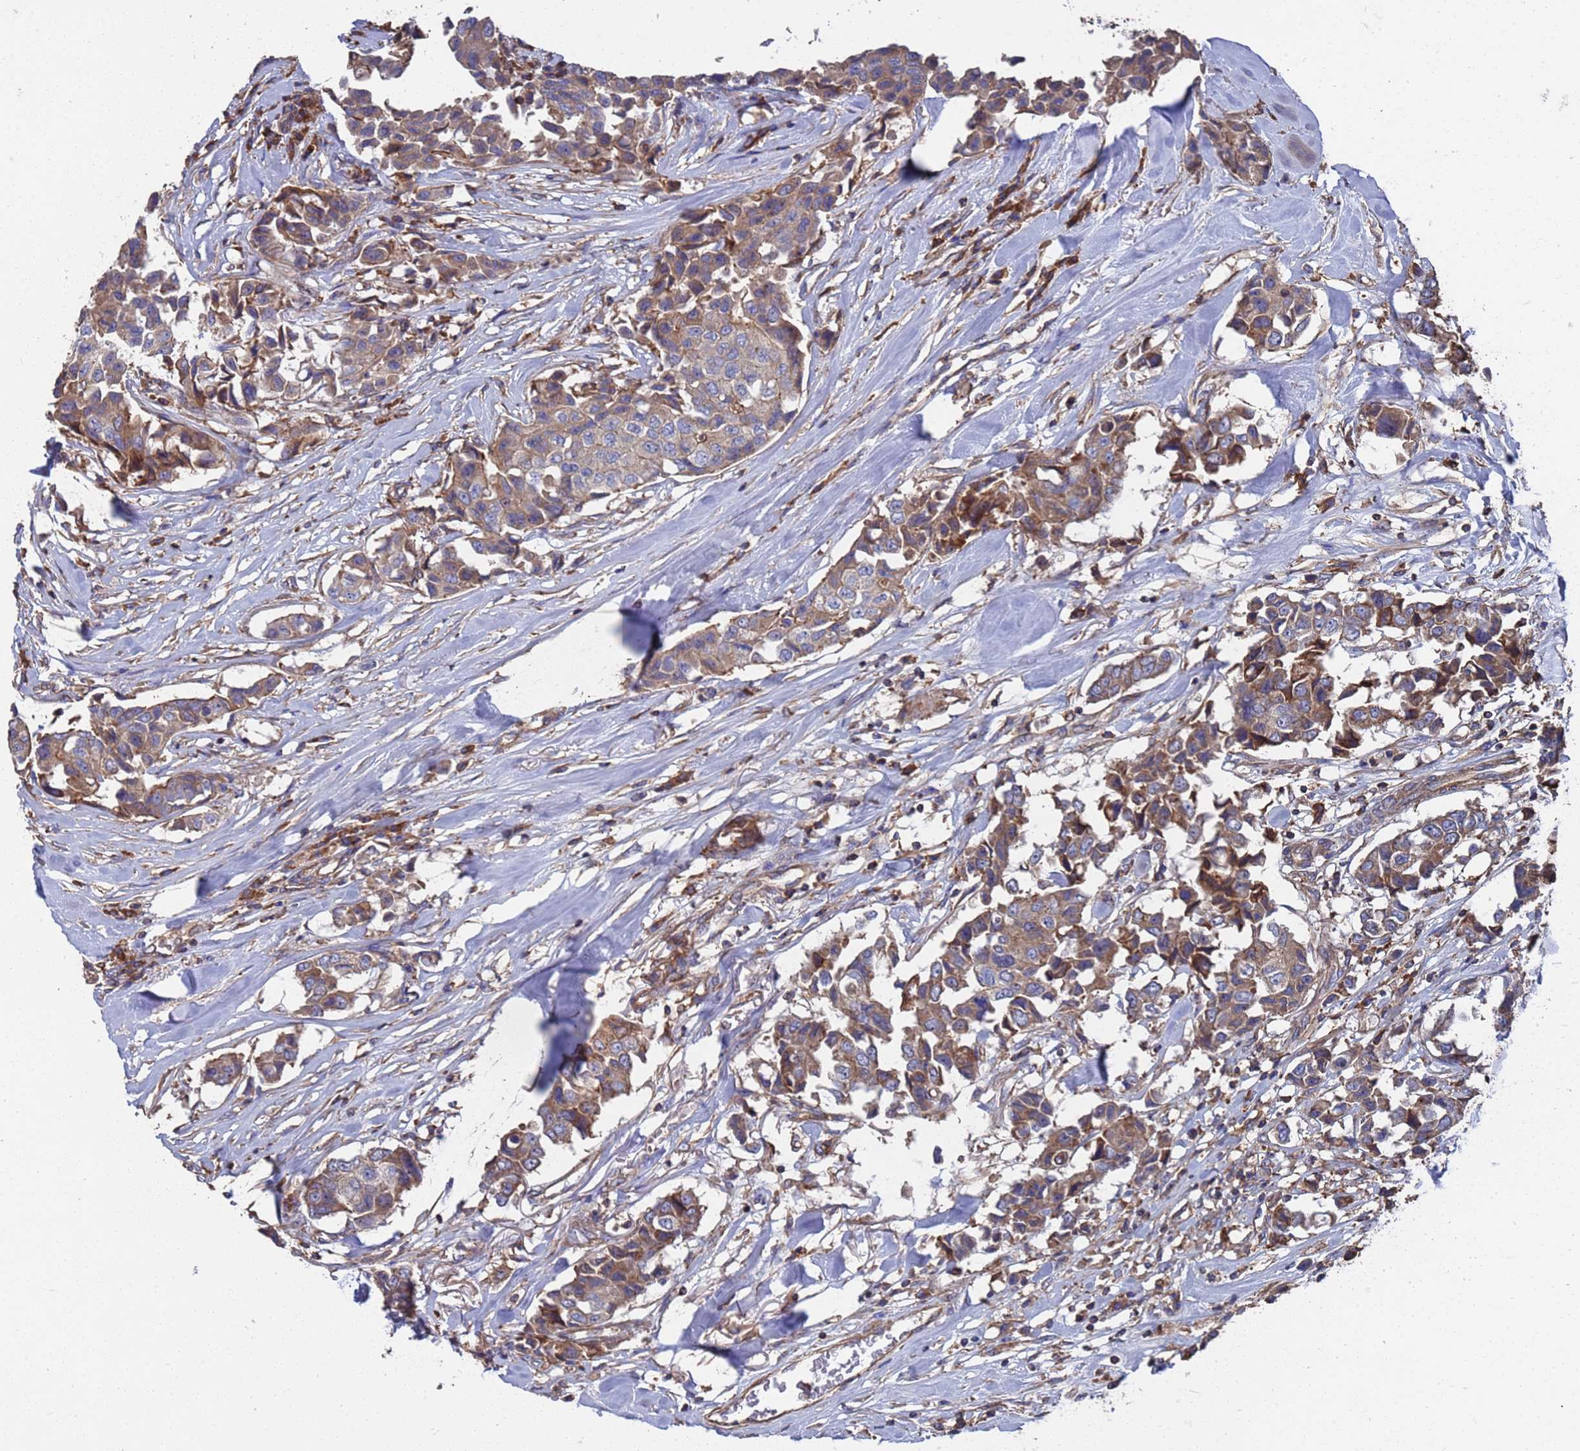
{"staining": {"intensity": "moderate", "quantity": ">75%", "location": "cytoplasmic/membranous"}, "tissue": "breast cancer", "cell_type": "Tumor cells", "image_type": "cancer", "snomed": [{"axis": "morphology", "description": "Duct carcinoma"}, {"axis": "topography", "description": "Breast"}], "caption": "Tumor cells exhibit moderate cytoplasmic/membranous staining in about >75% of cells in breast cancer (invasive ductal carcinoma). Nuclei are stained in blue.", "gene": "PYCR1", "patient": {"sex": "female", "age": 80}}